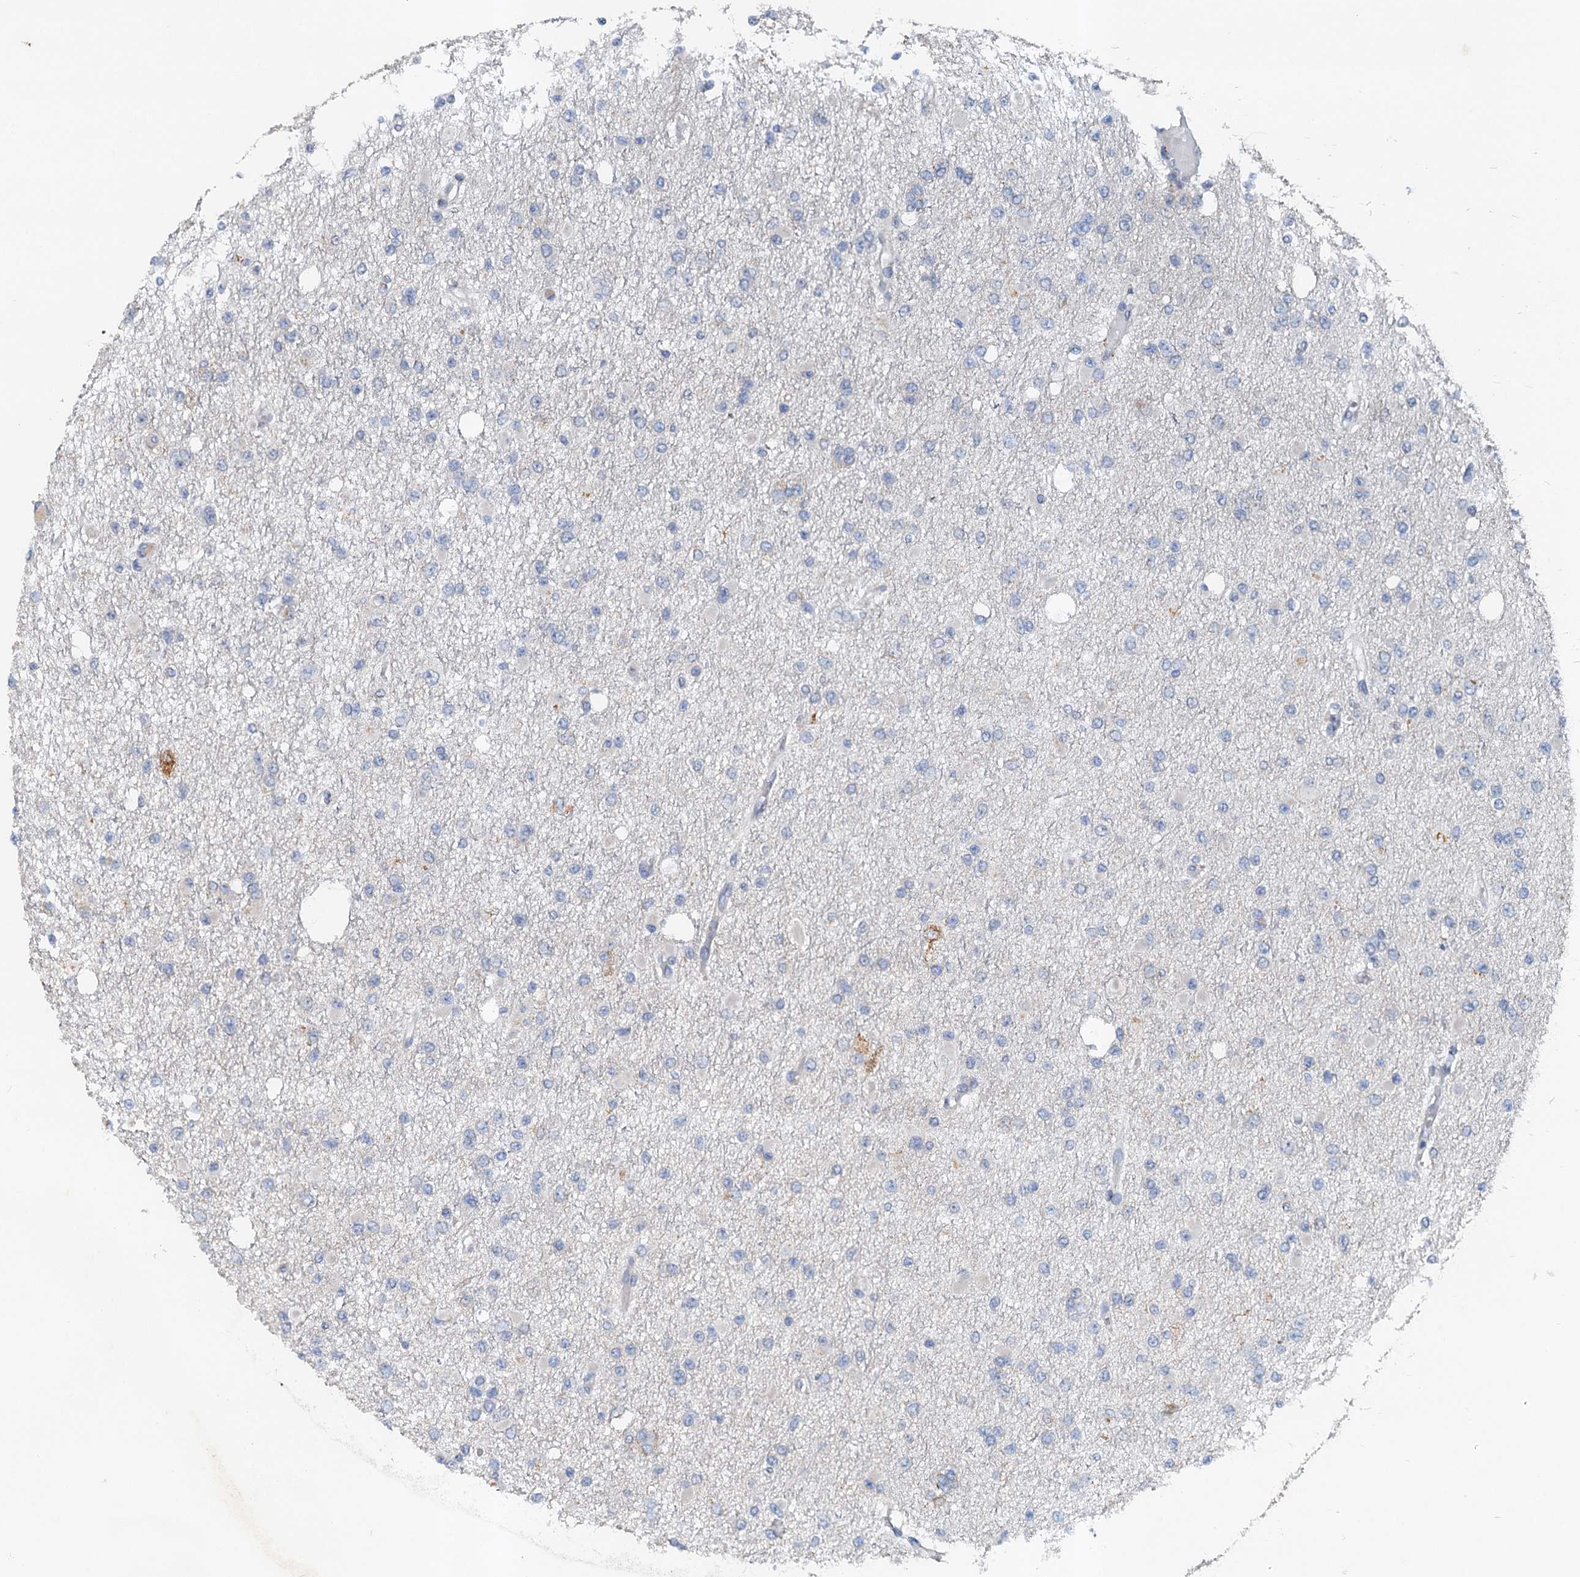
{"staining": {"intensity": "negative", "quantity": "none", "location": "none"}, "tissue": "glioma", "cell_type": "Tumor cells", "image_type": "cancer", "snomed": [{"axis": "morphology", "description": "Glioma, malignant, Low grade"}, {"axis": "topography", "description": "Brain"}], "caption": "Tumor cells are negative for brown protein staining in malignant glioma (low-grade). (Stains: DAB (3,3'-diaminobenzidine) IHC with hematoxylin counter stain, Microscopy: brightfield microscopy at high magnification).", "gene": "NBEA", "patient": {"sex": "female", "age": 22}}